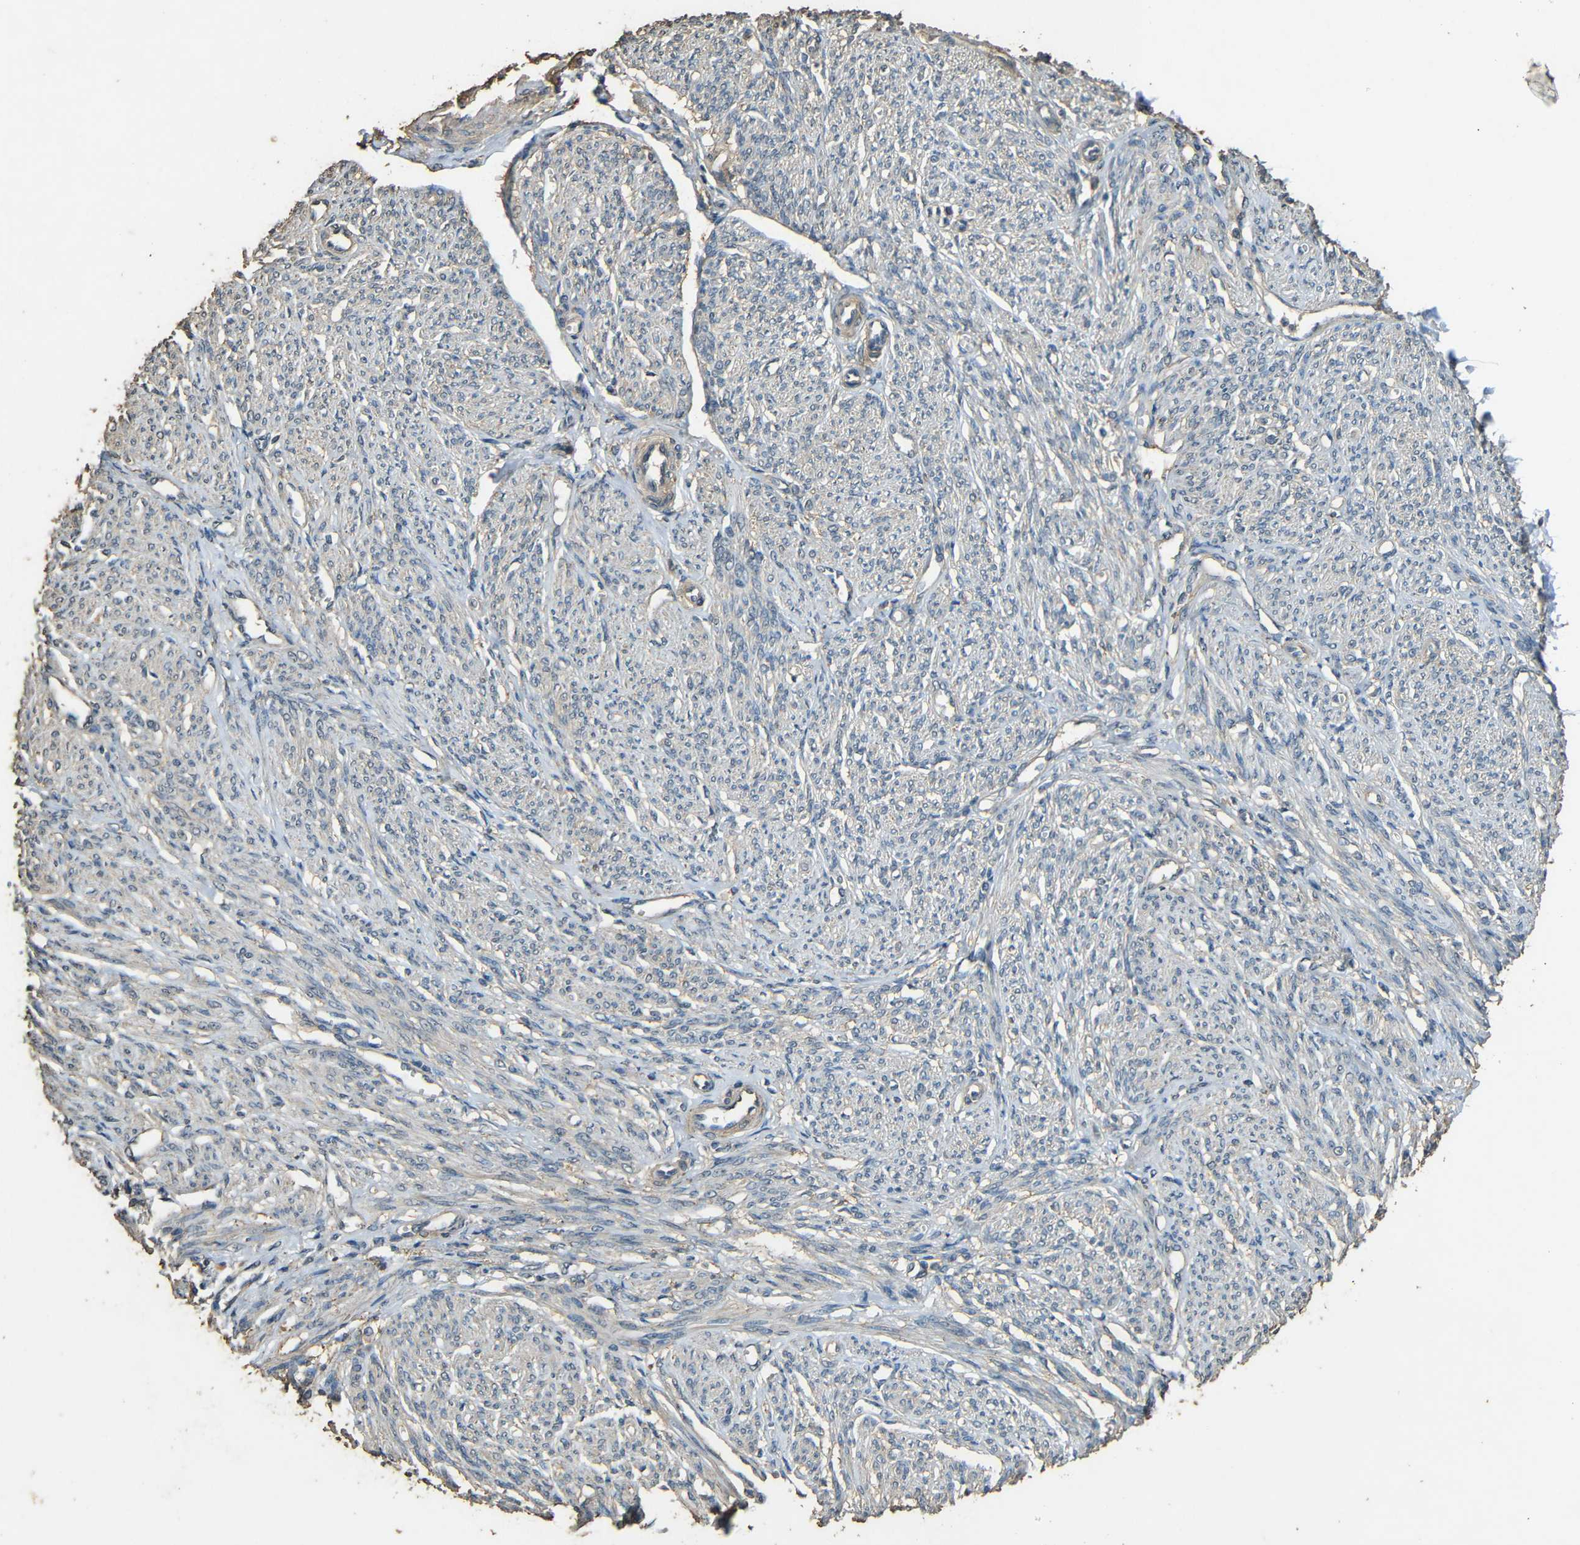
{"staining": {"intensity": "moderate", "quantity": ">75%", "location": "cytoplasmic/membranous"}, "tissue": "smooth muscle", "cell_type": "Smooth muscle cells", "image_type": "normal", "snomed": [{"axis": "morphology", "description": "Normal tissue, NOS"}, {"axis": "topography", "description": "Smooth muscle"}], "caption": "Smooth muscle cells display moderate cytoplasmic/membranous staining in about >75% of cells in normal smooth muscle. The protein is shown in brown color, while the nuclei are stained blue.", "gene": "PDE5A", "patient": {"sex": "female", "age": 65}}